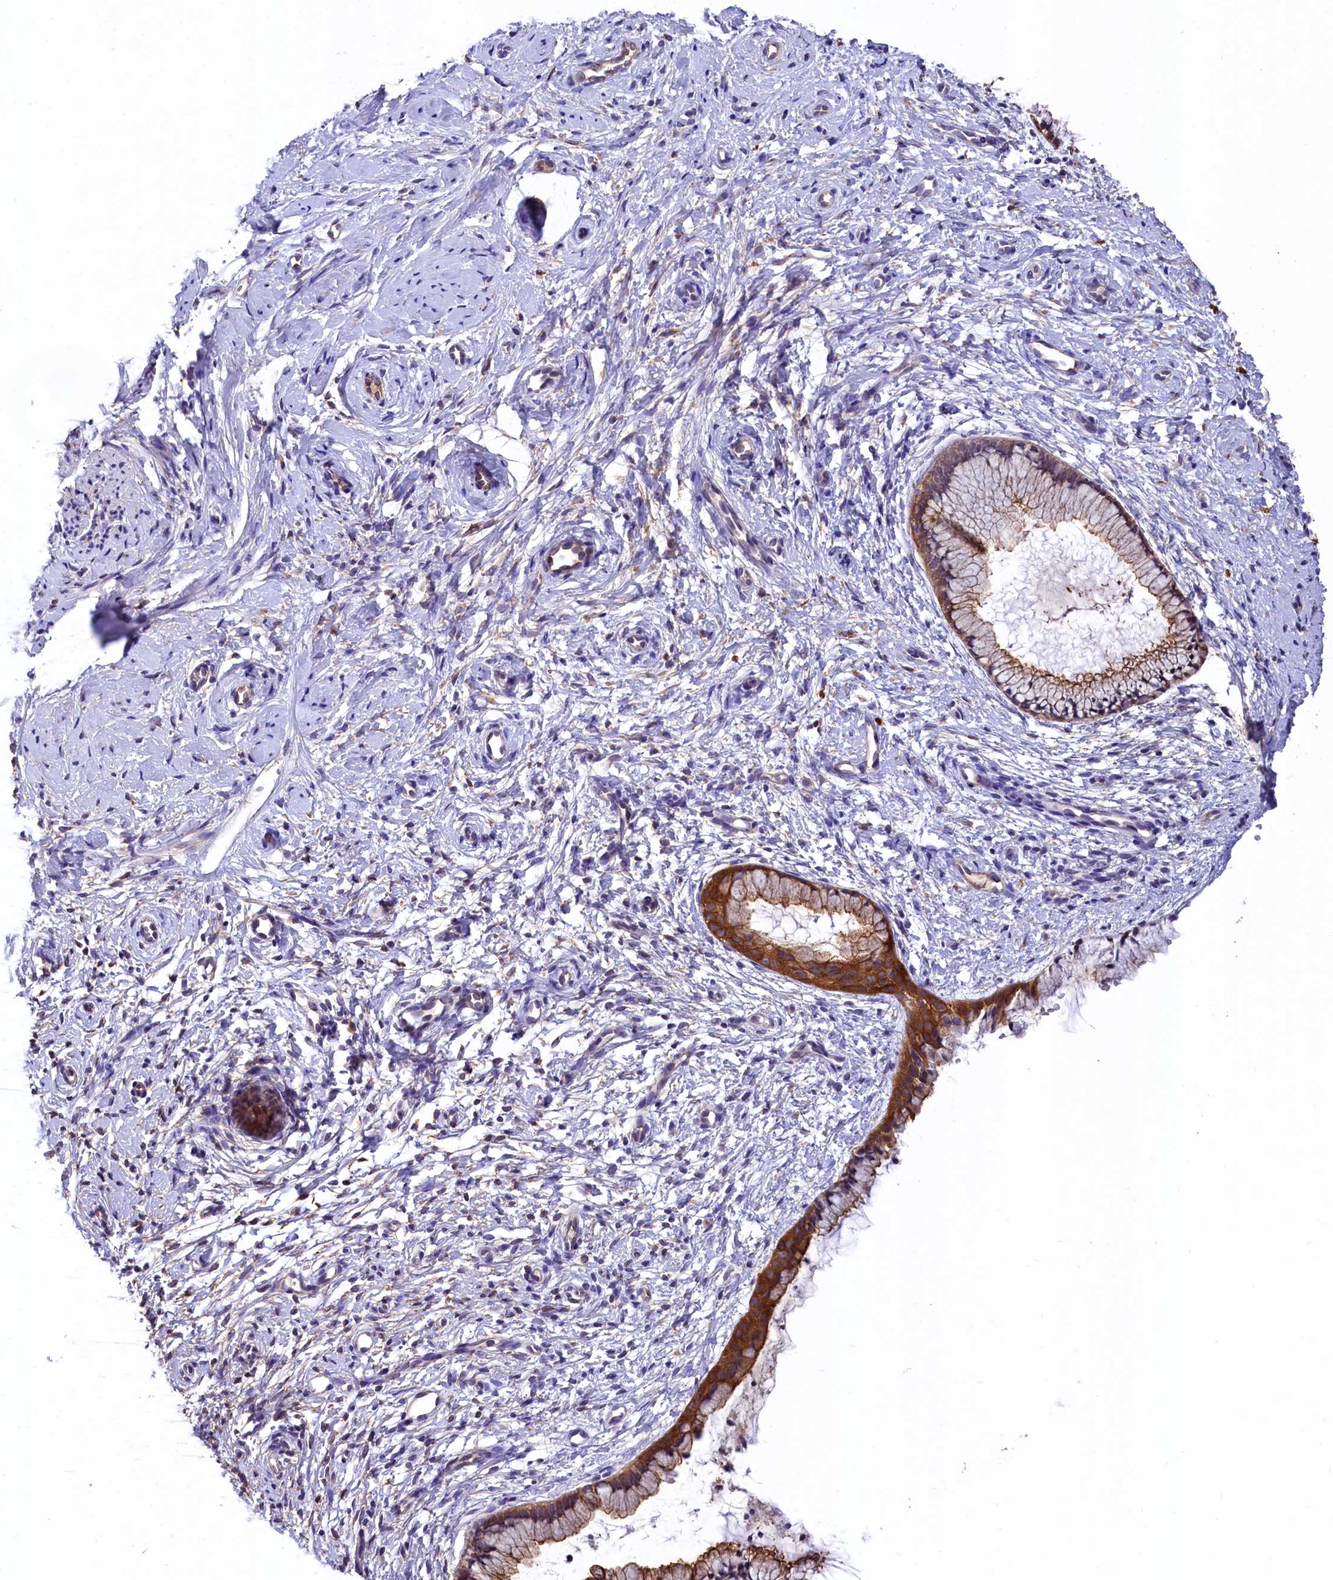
{"staining": {"intensity": "strong", "quantity": ">75%", "location": "cytoplasmic/membranous"}, "tissue": "cervix", "cell_type": "Glandular cells", "image_type": "normal", "snomed": [{"axis": "morphology", "description": "Normal tissue, NOS"}, {"axis": "topography", "description": "Cervix"}], "caption": "Protein staining by IHC demonstrates strong cytoplasmic/membranous staining in approximately >75% of glandular cells in normal cervix. The protein is stained brown, and the nuclei are stained in blue (DAB (3,3'-diaminobenzidine) IHC with brightfield microscopy, high magnification).", "gene": "EPS8L2", "patient": {"sex": "female", "age": 57}}